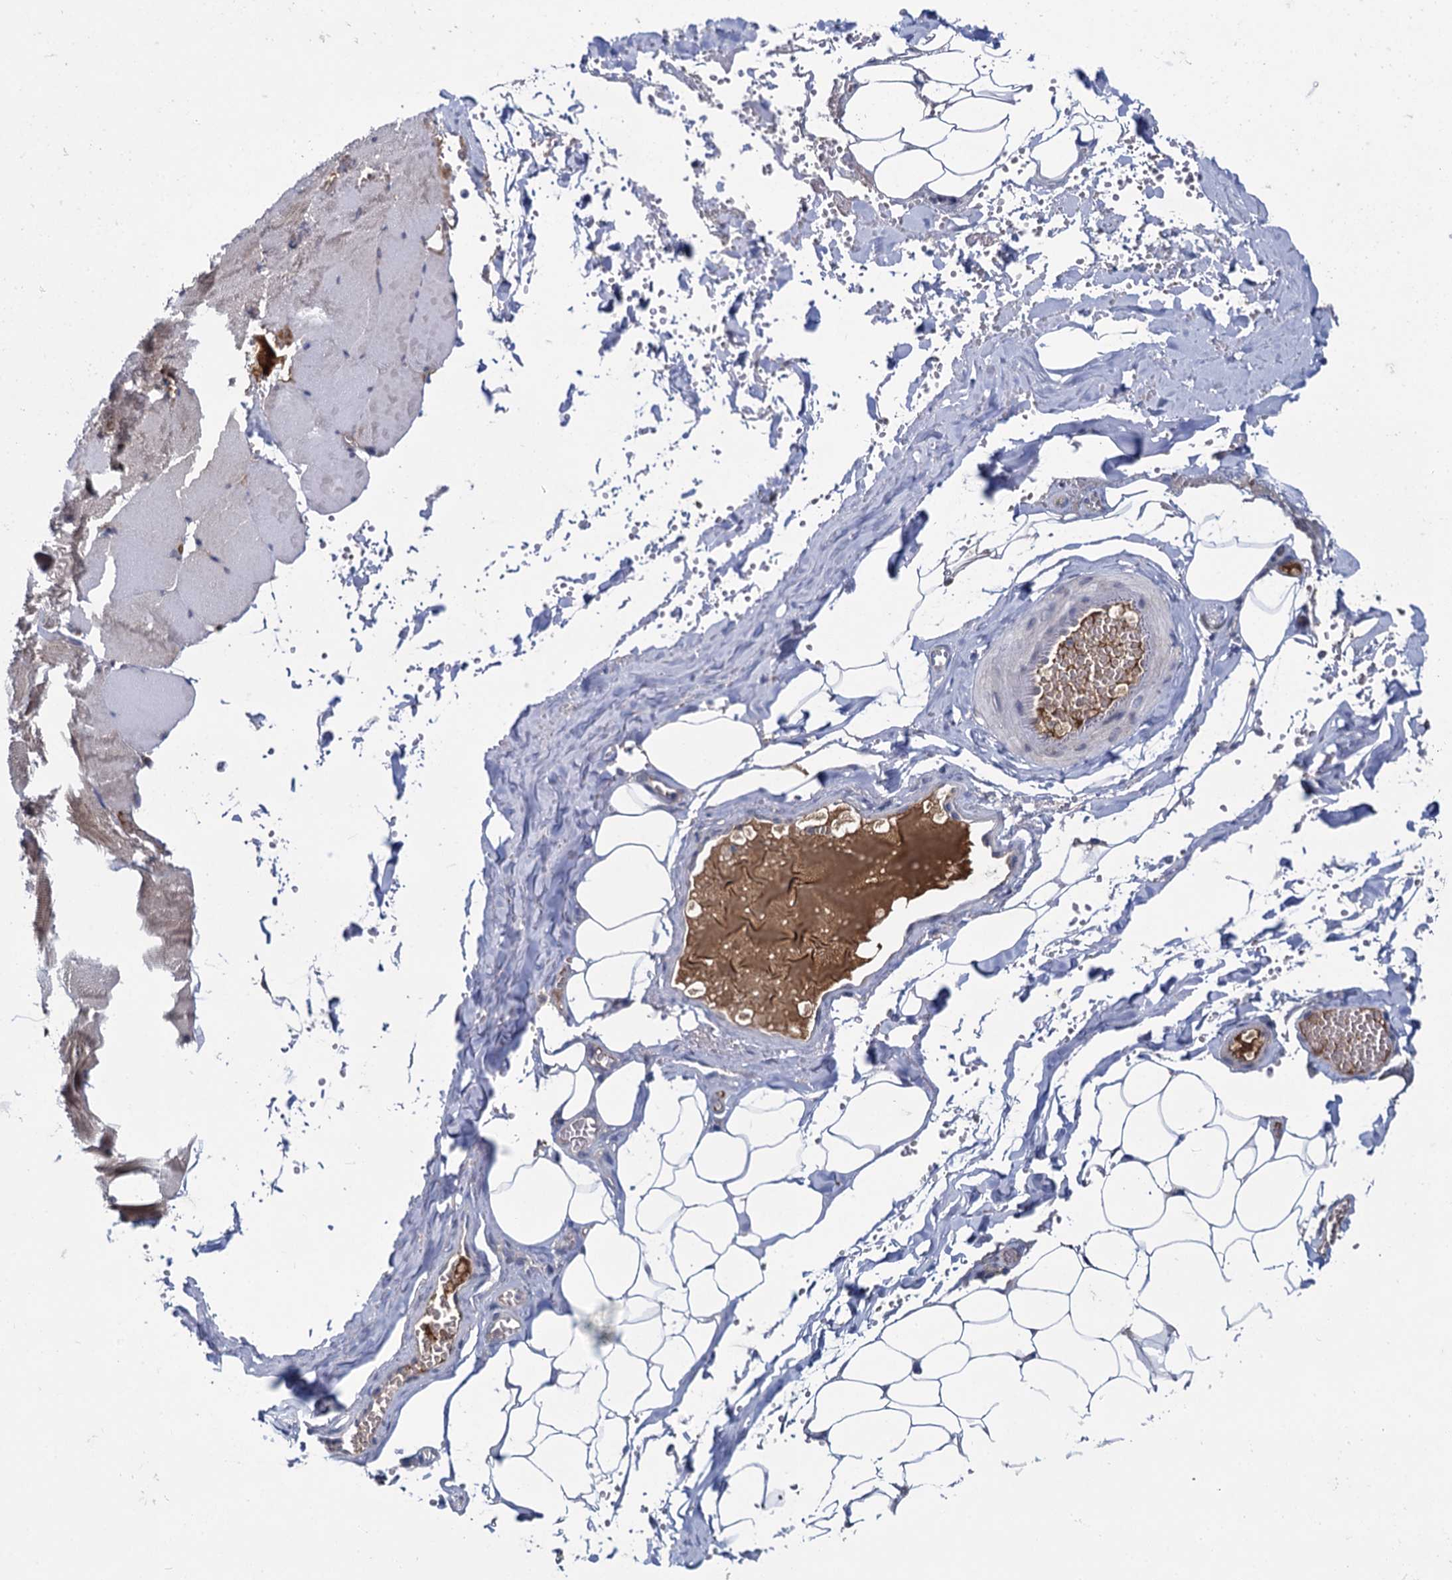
{"staining": {"intensity": "weak", "quantity": "<25%", "location": "nuclear"}, "tissue": "adipose tissue", "cell_type": "Adipocytes", "image_type": "normal", "snomed": [{"axis": "morphology", "description": "Normal tissue, NOS"}, {"axis": "topography", "description": "Skeletal muscle"}, {"axis": "topography", "description": "Peripheral nerve tissue"}], "caption": "A photomicrograph of adipose tissue stained for a protein demonstrates no brown staining in adipocytes.", "gene": "GLO1", "patient": {"sex": "female", "age": 55}}